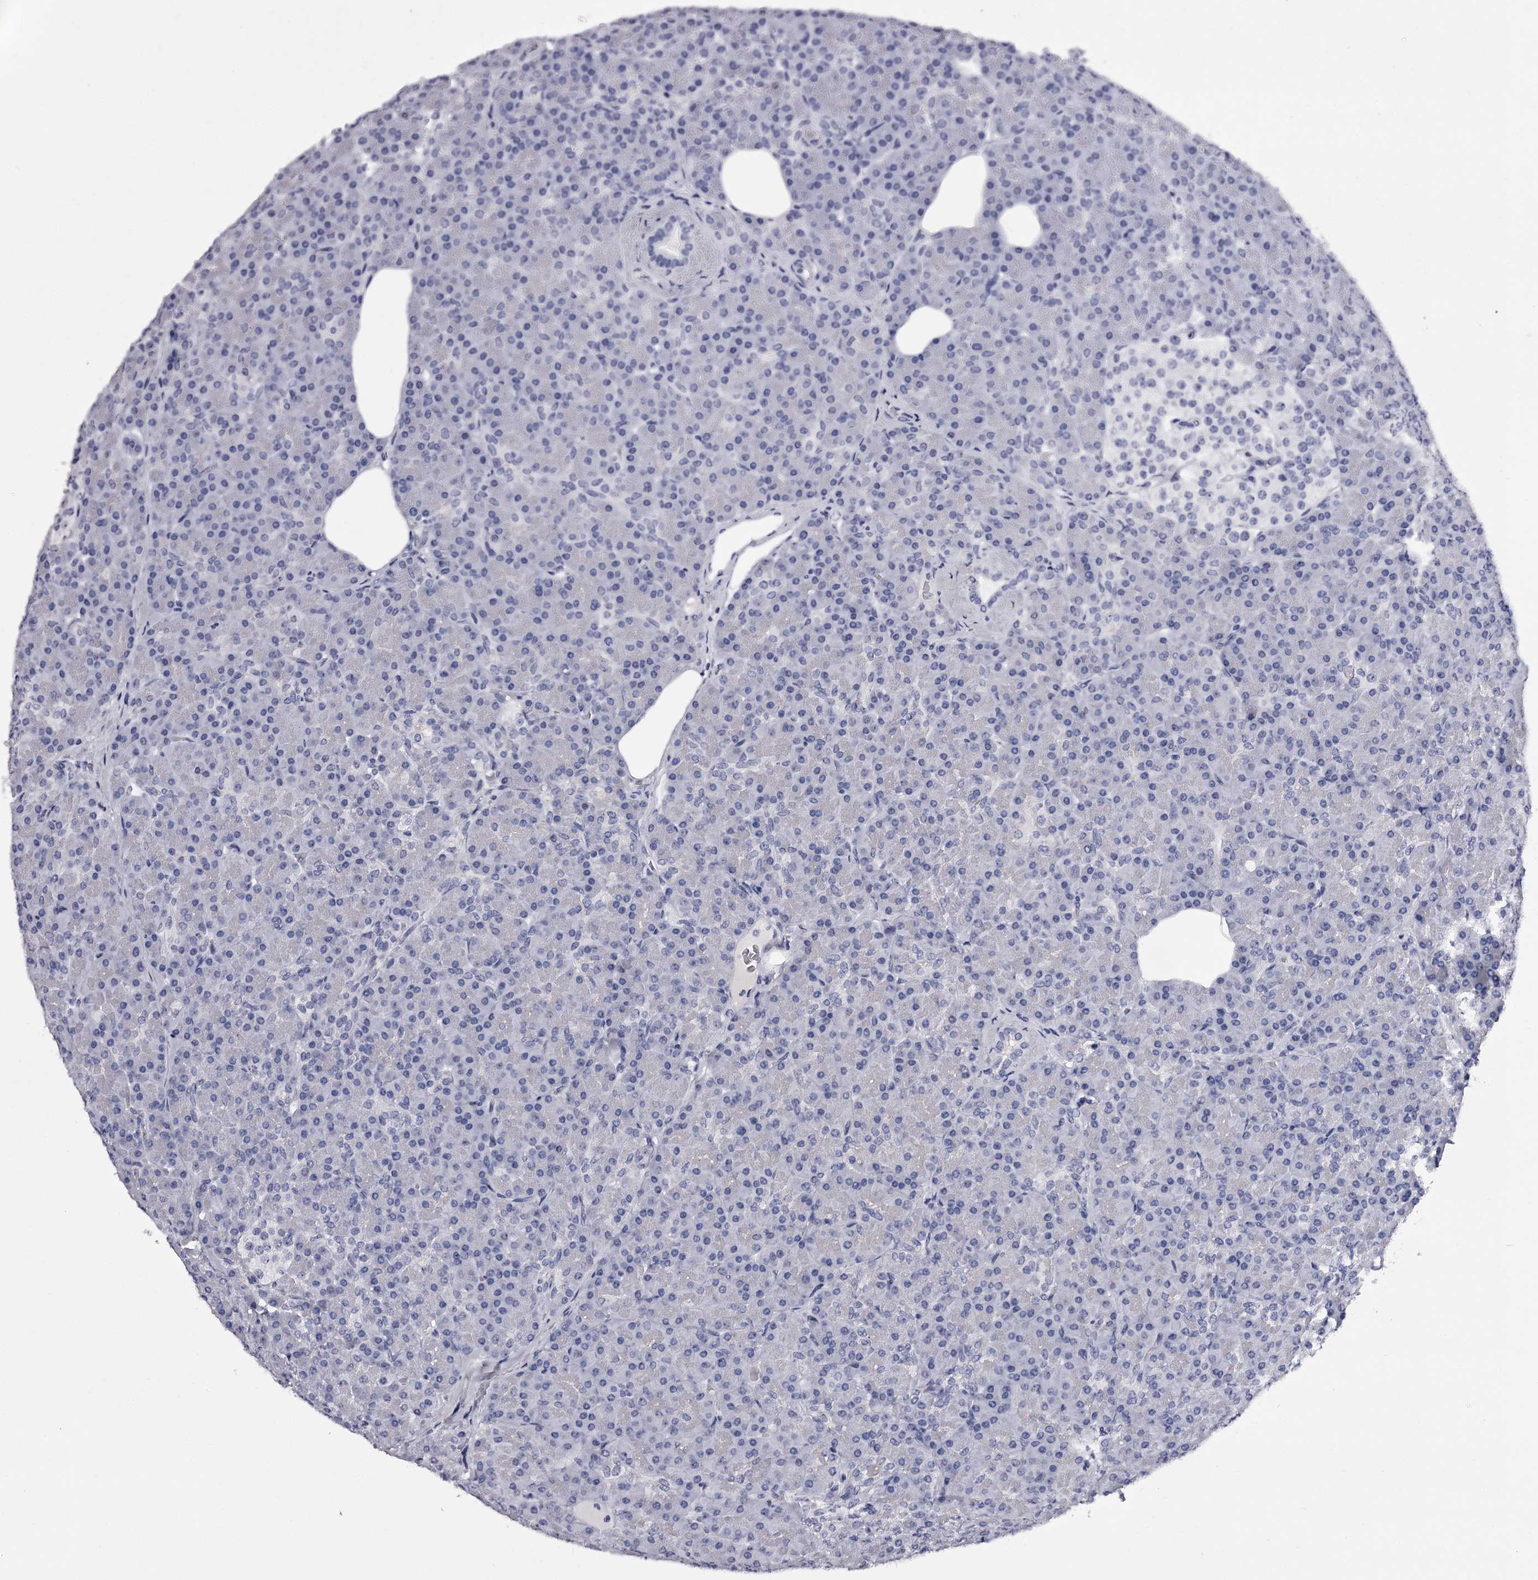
{"staining": {"intensity": "negative", "quantity": "none", "location": "none"}, "tissue": "pancreas", "cell_type": "Exocrine glandular cells", "image_type": "normal", "snomed": [{"axis": "morphology", "description": "Normal tissue, NOS"}, {"axis": "topography", "description": "Pancreas"}], "caption": "IHC of unremarkable human pancreas demonstrates no expression in exocrine glandular cells.", "gene": "OVOL2", "patient": {"sex": "female", "age": 43}}